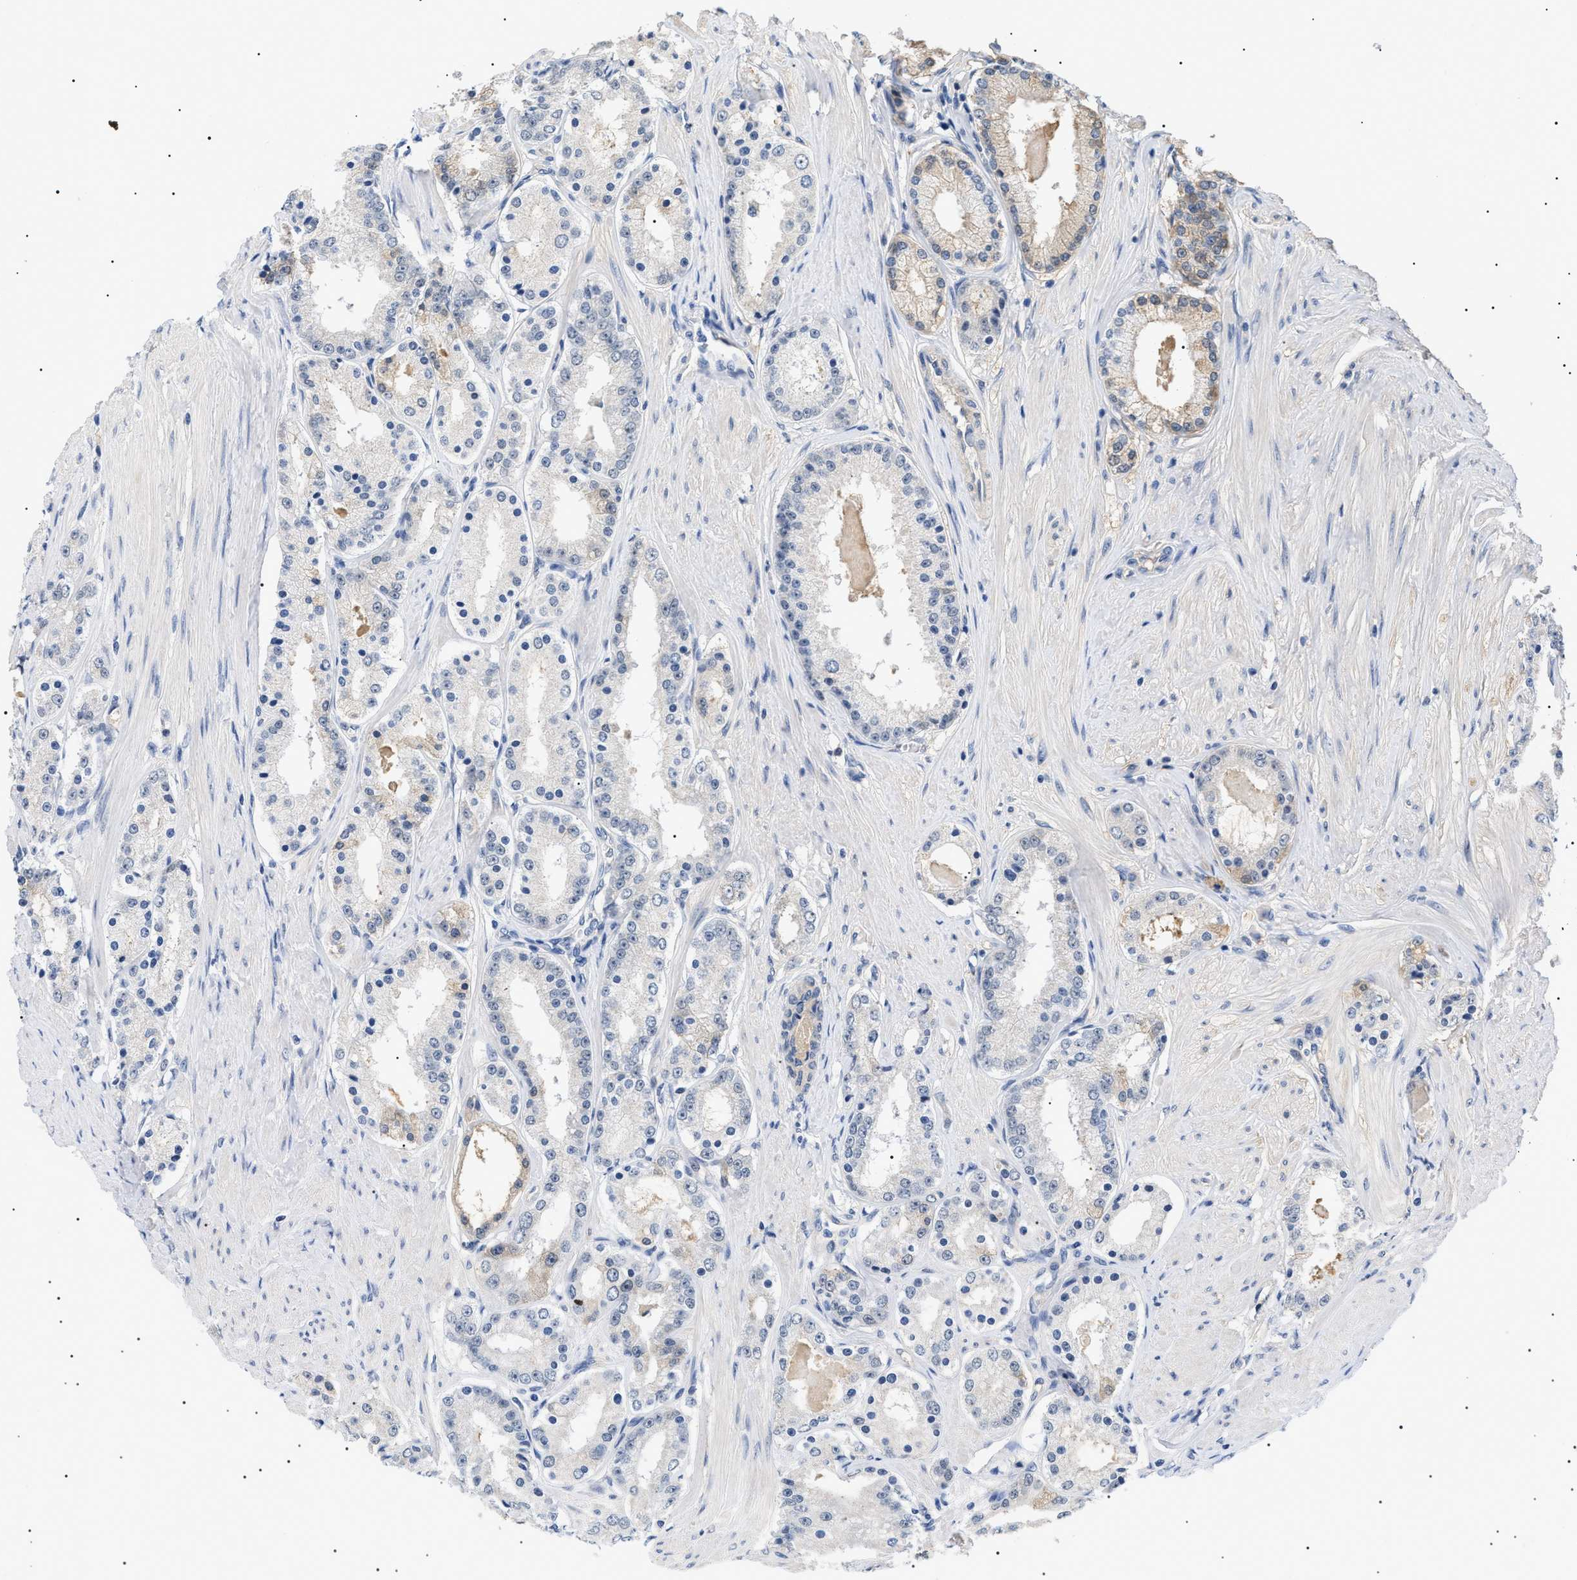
{"staining": {"intensity": "weak", "quantity": "25%-75%", "location": "cytoplasmic/membranous"}, "tissue": "prostate cancer", "cell_type": "Tumor cells", "image_type": "cancer", "snomed": [{"axis": "morphology", "description": "Adenocarcinoma, Low grade"}, {"axis": "topography", "description": "Prostate"}], "caption": "Prostate adenocarcinoma (low-grade) was stained to show a protein in brown. There is low levels of weak cytoplasmic/membranous staining in approximately 25%-75% of tumor cells.", "gene": "PRRT2", "patient": {"sex": "male", "age": 63}}